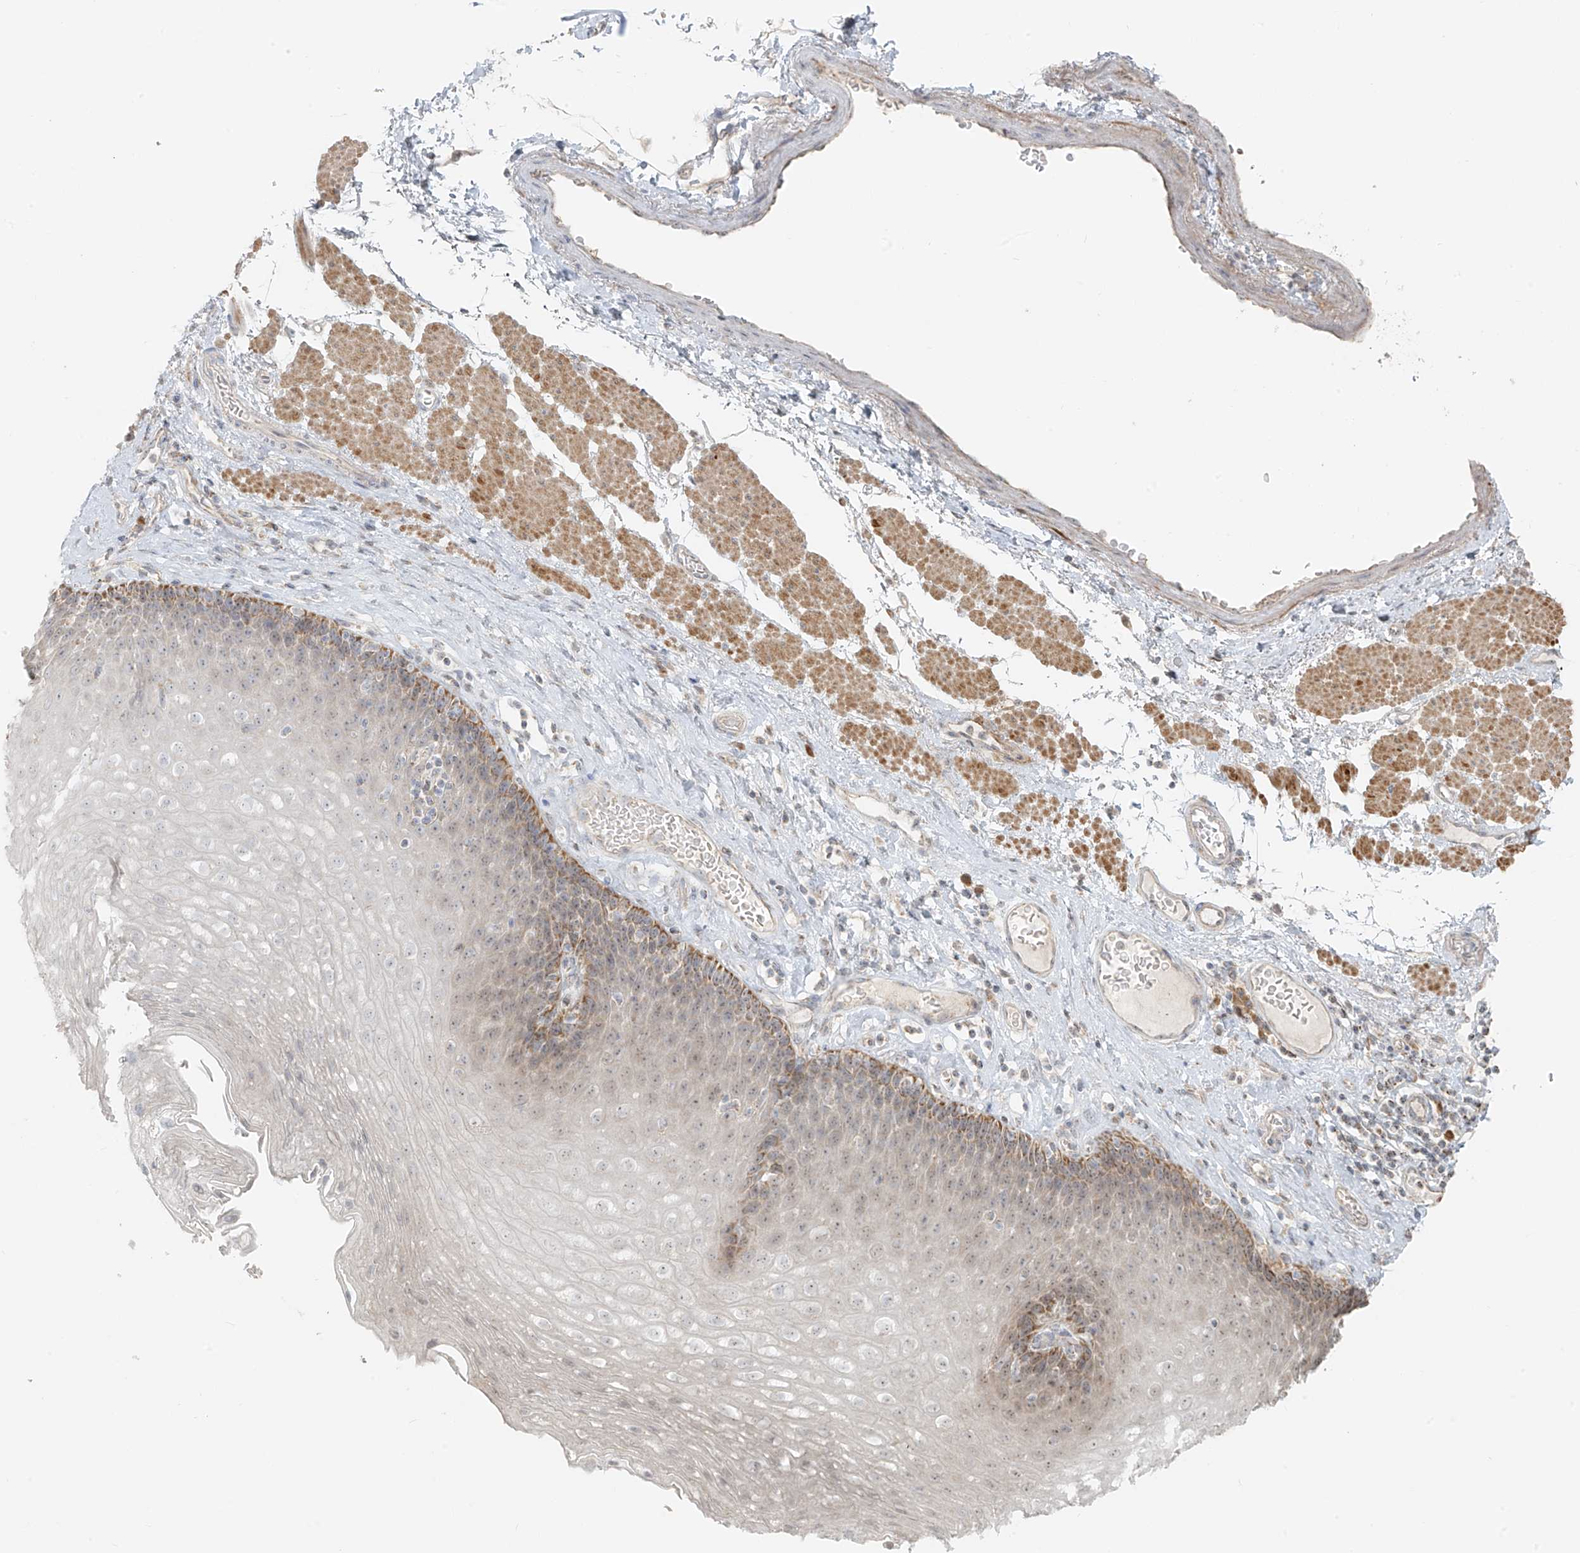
{"staining": {"intensity": "moderate", "quantity": "<25%", "location": "cytoplasmic/membranous"}, "tissue": "esophagus", "cell_type": "Squamous epithelial cells", "image_type": "normal", "snomed": [{"axis": "morphology", "description": "Normal tissue, NOS"}, {"axis": "topography", "description": "Esophagus"}], "caption": "The micrograph demonstrates a brown stain indicating the presence of a protein in the cytoplasmic/membranous of squamous epithelial cells in esophagus. (brown staining indicates protein expression, while blue staining denotes nuclei).", "gene": "UST", "patient": {"sex": "female", "age": 66}}